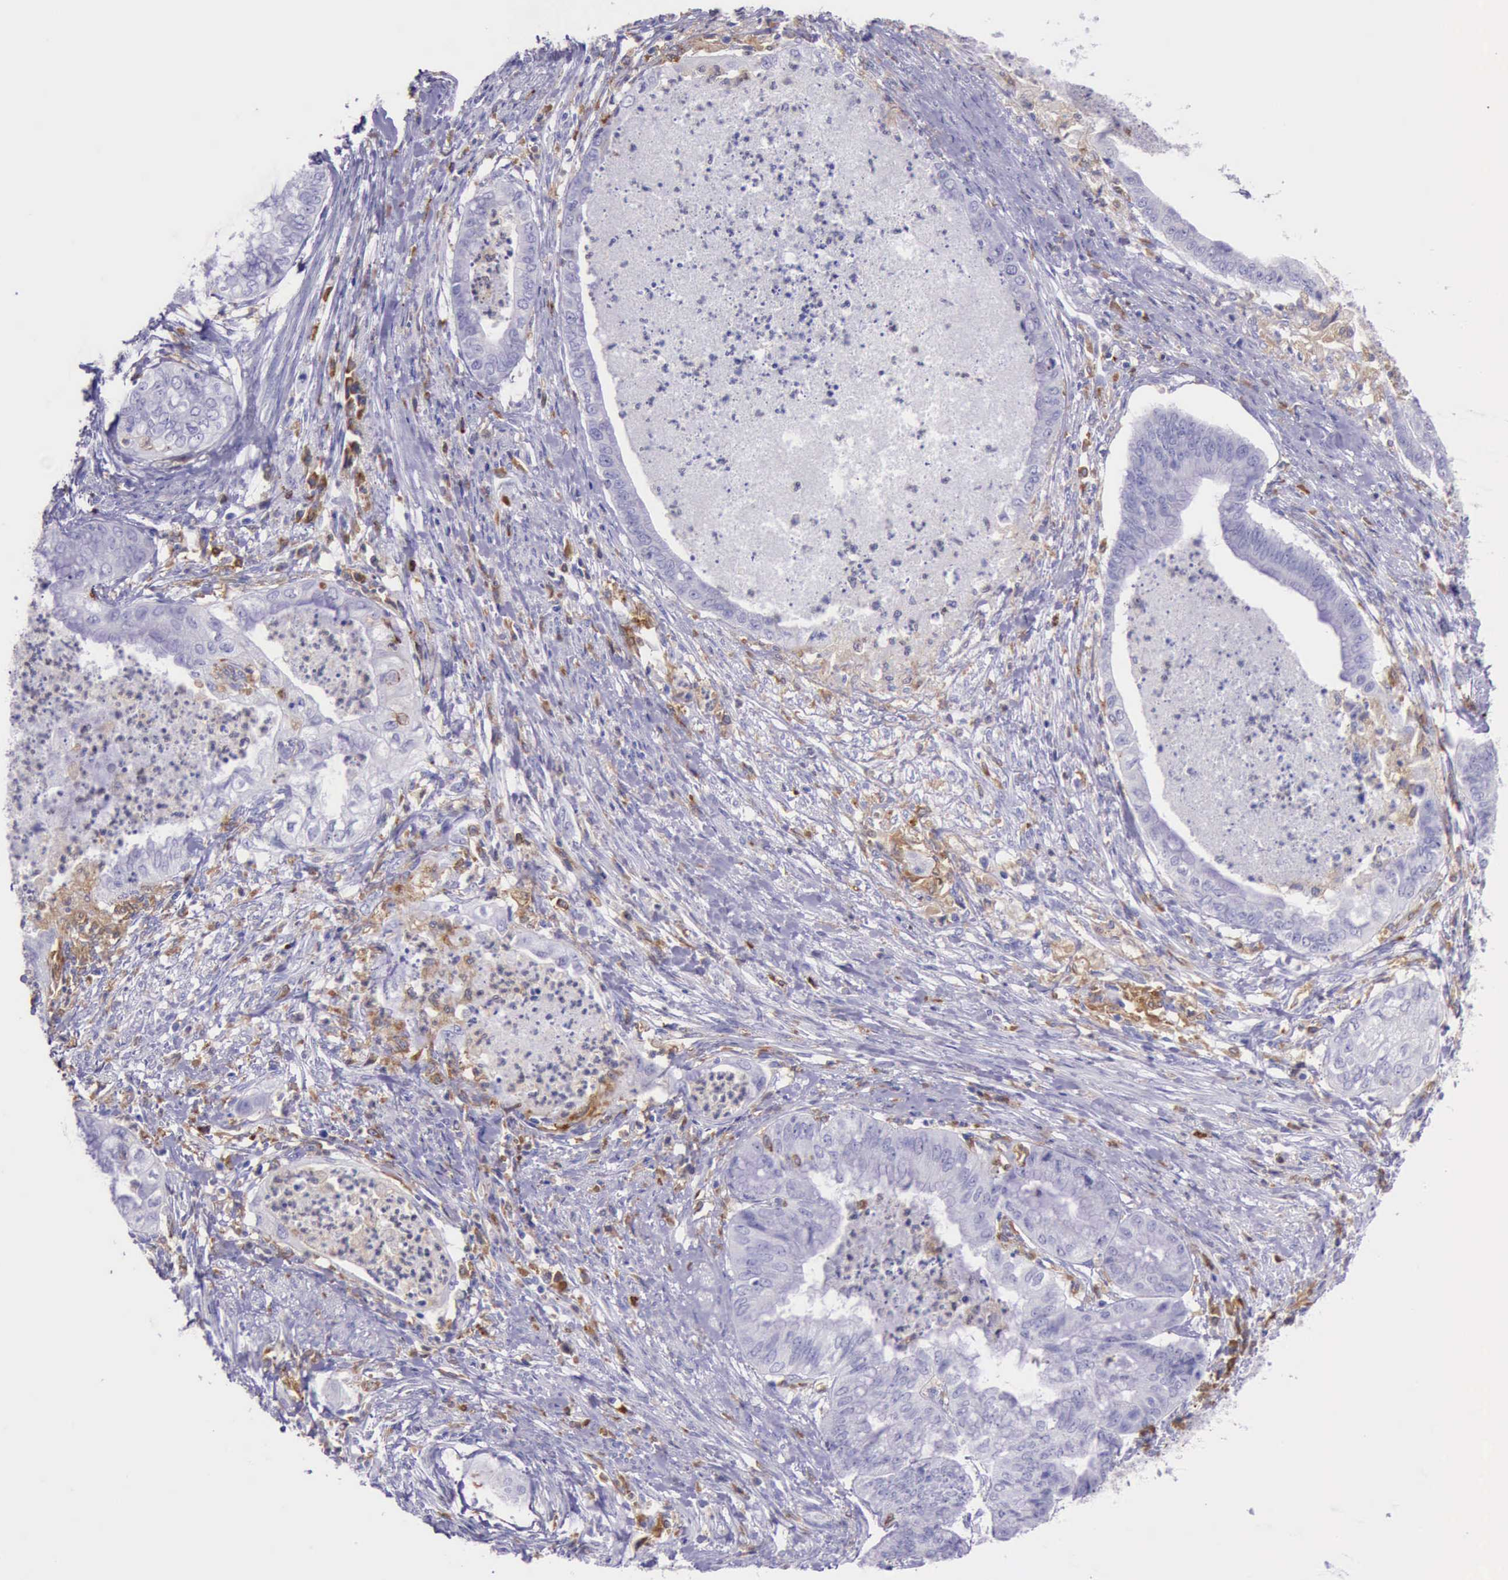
{"staining": {"intensity": "negative", "quantity": "none", "location": "none"}, "tissue": "endometrial cancer", "cell_type": "Tumor cells", "image_type": "cancer", "snomed": [{"axis": "morphology", "description": "Necrosis, NOS"}, {"axis": "morphology", "description": "Adenocarcinoma, NOS"}, {"axis": "topography", "description": "Endometrium"}], "caption": "This is a histopathology image of immunohistochemistry staining of endometrial cancer, which shows no positivity in tumor cells.", "gene": "BTK", "patient": {"sex": "female", "age": 79}}